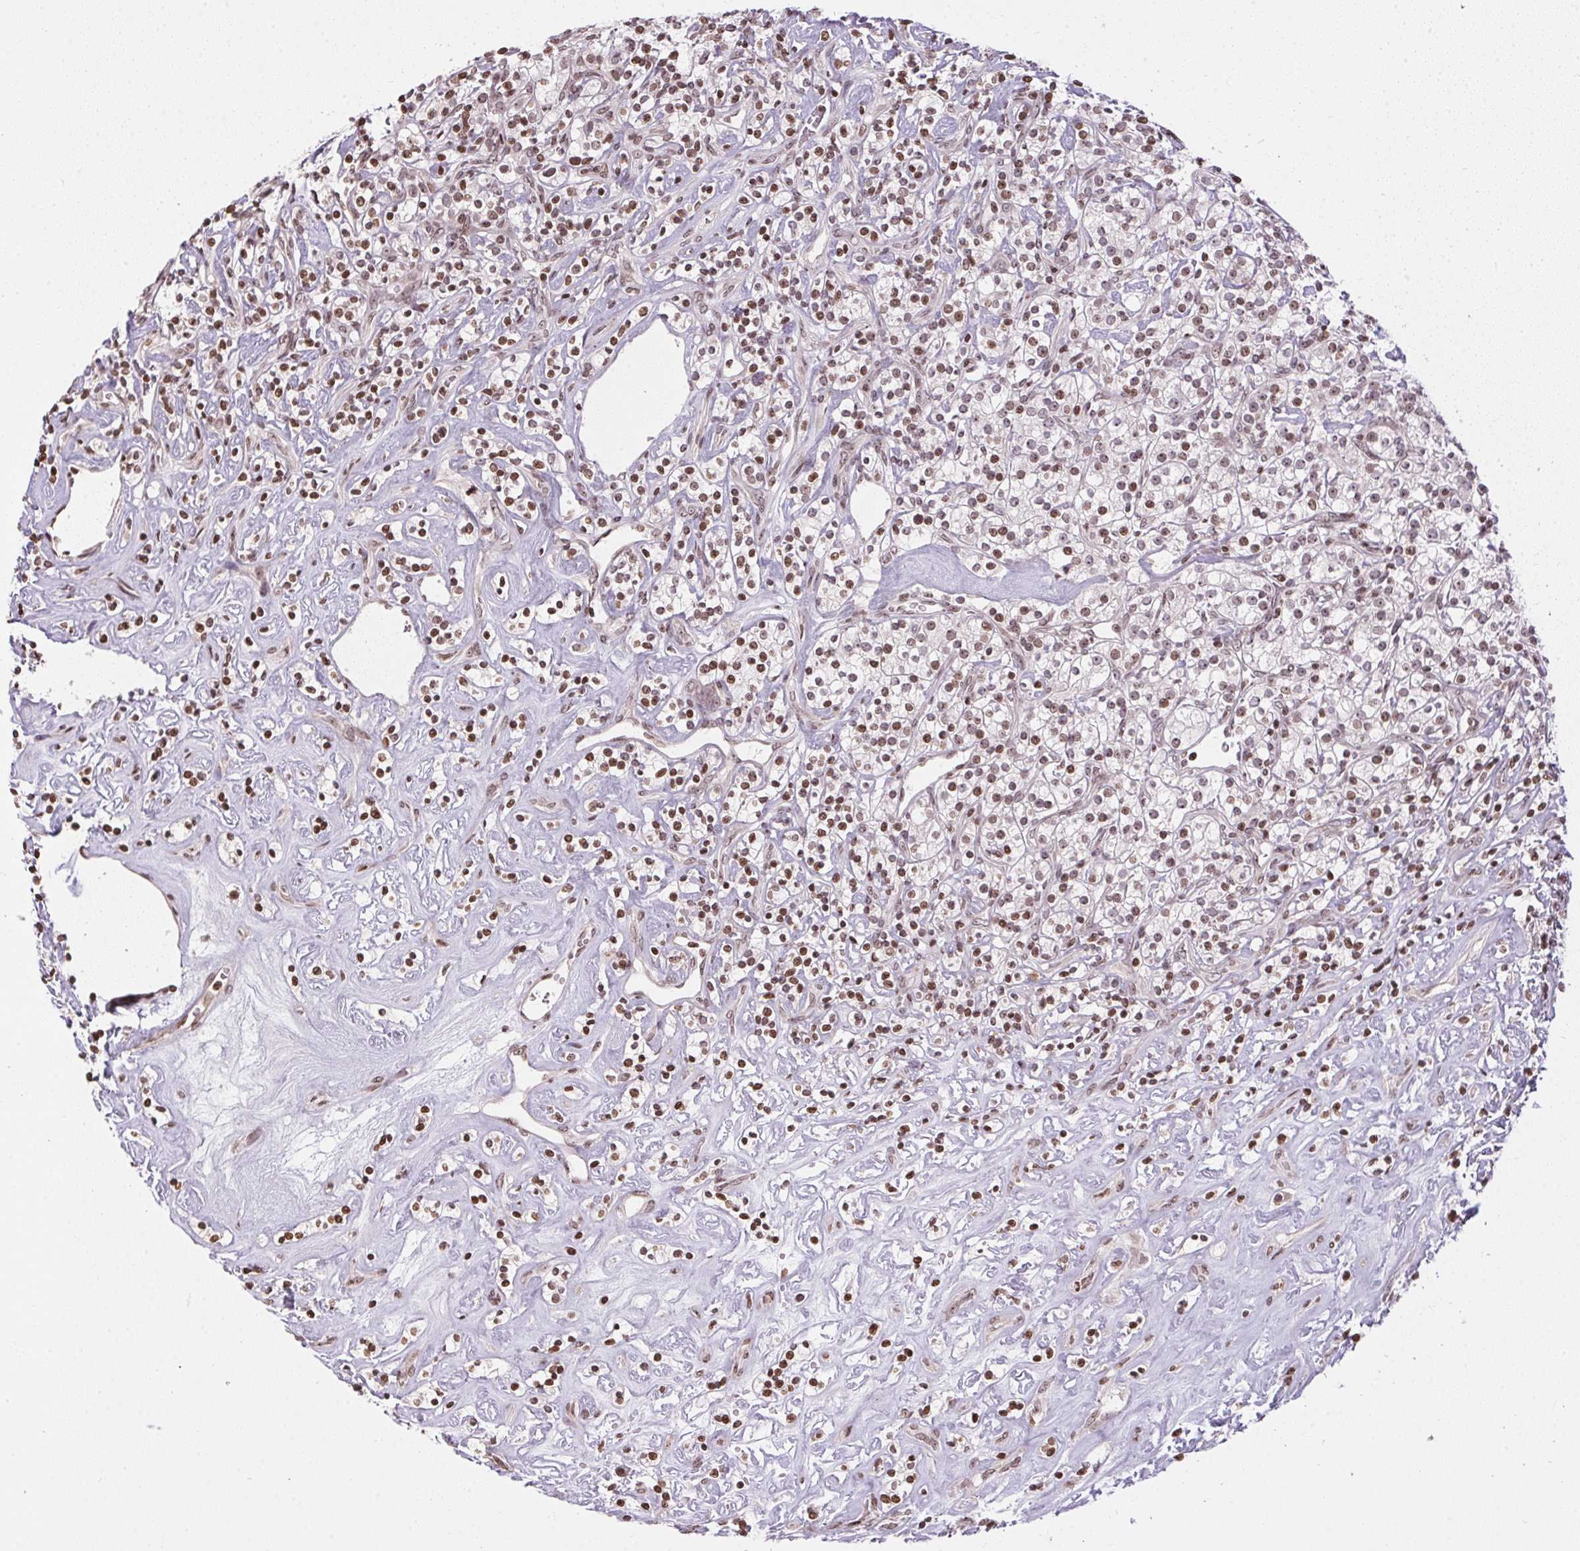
{"staining": {"intensity": "moderate", "quantity": ">75%", "location": "nuclear"}, "tissue": "renal cancer", "cell_type": "Tumor cells", "image_type": "cancer", "snomed": [{"axis": "morphology", "description": "Adenocarcinoma, NOS"}, {"axis": "topography", "description": "Kidney"}], "caption": "Renal adenocarcinoma was stained to show a protein in brown. There is medium levels of moderate nuclear expression in about >75% of tumor cells.", "gene": "RNF181", "patient": {"sex": "male", "age": 77}}